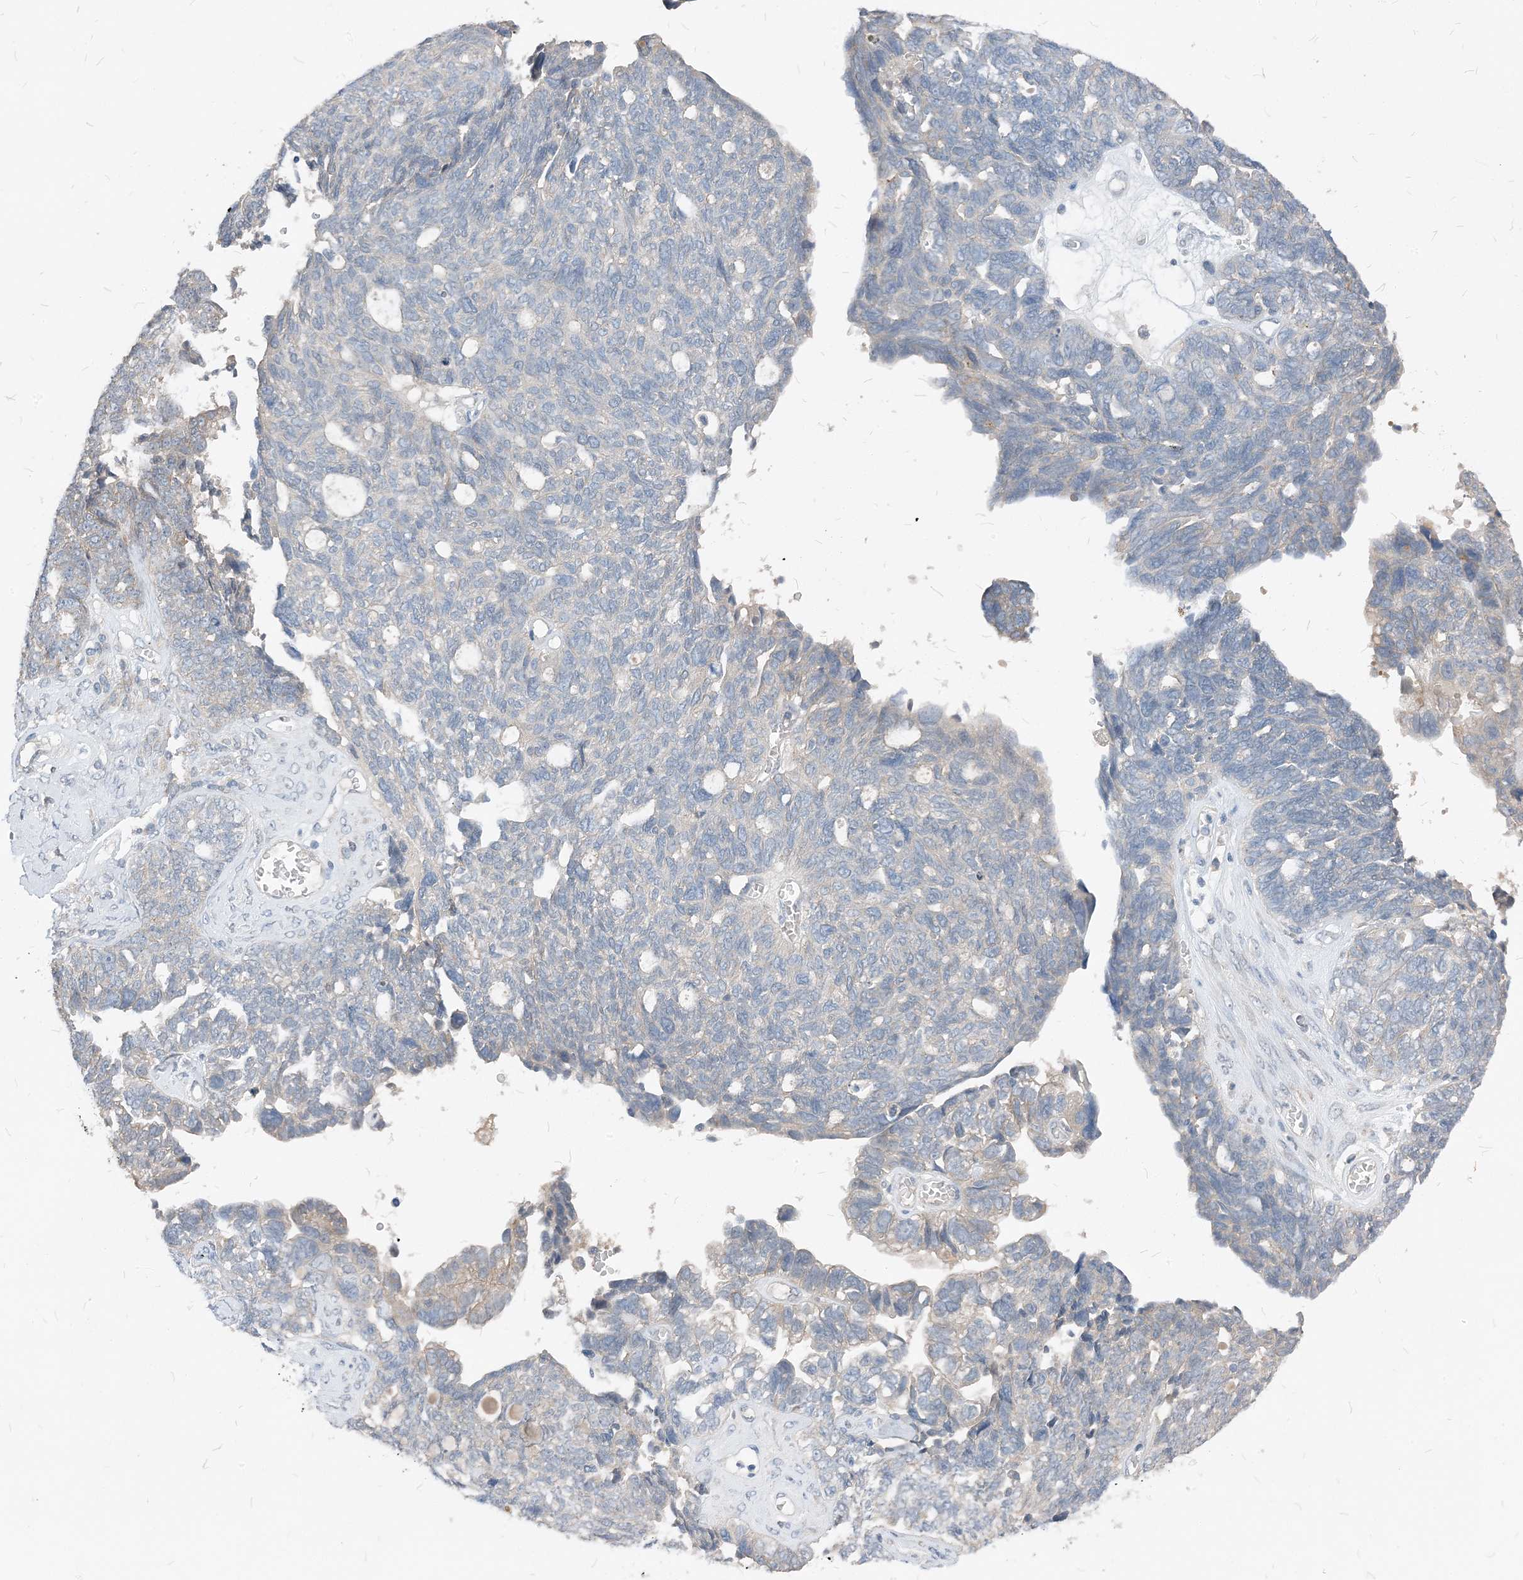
{"staining": {"intensity": "negative", "quantity": "none", "location": "none"}, "tissue": "ovarian cancer", "cell_type": "Tumor cells", "image_type": "cancer", "snomed": [{"axis": "morphology", "description": "Cystadenocarcinoma, serous, NOS"}, {"axis": "topography", "description": "Ovary"}], "caption": "There is no significant staining in tumor cells of serous cystadenocarcinoma (ovarian). (Immunohistochemistry, brightfield microscopy, high magnification).", "gene": "NCOA7", "patient": {"sex": "female", "age": 79}}